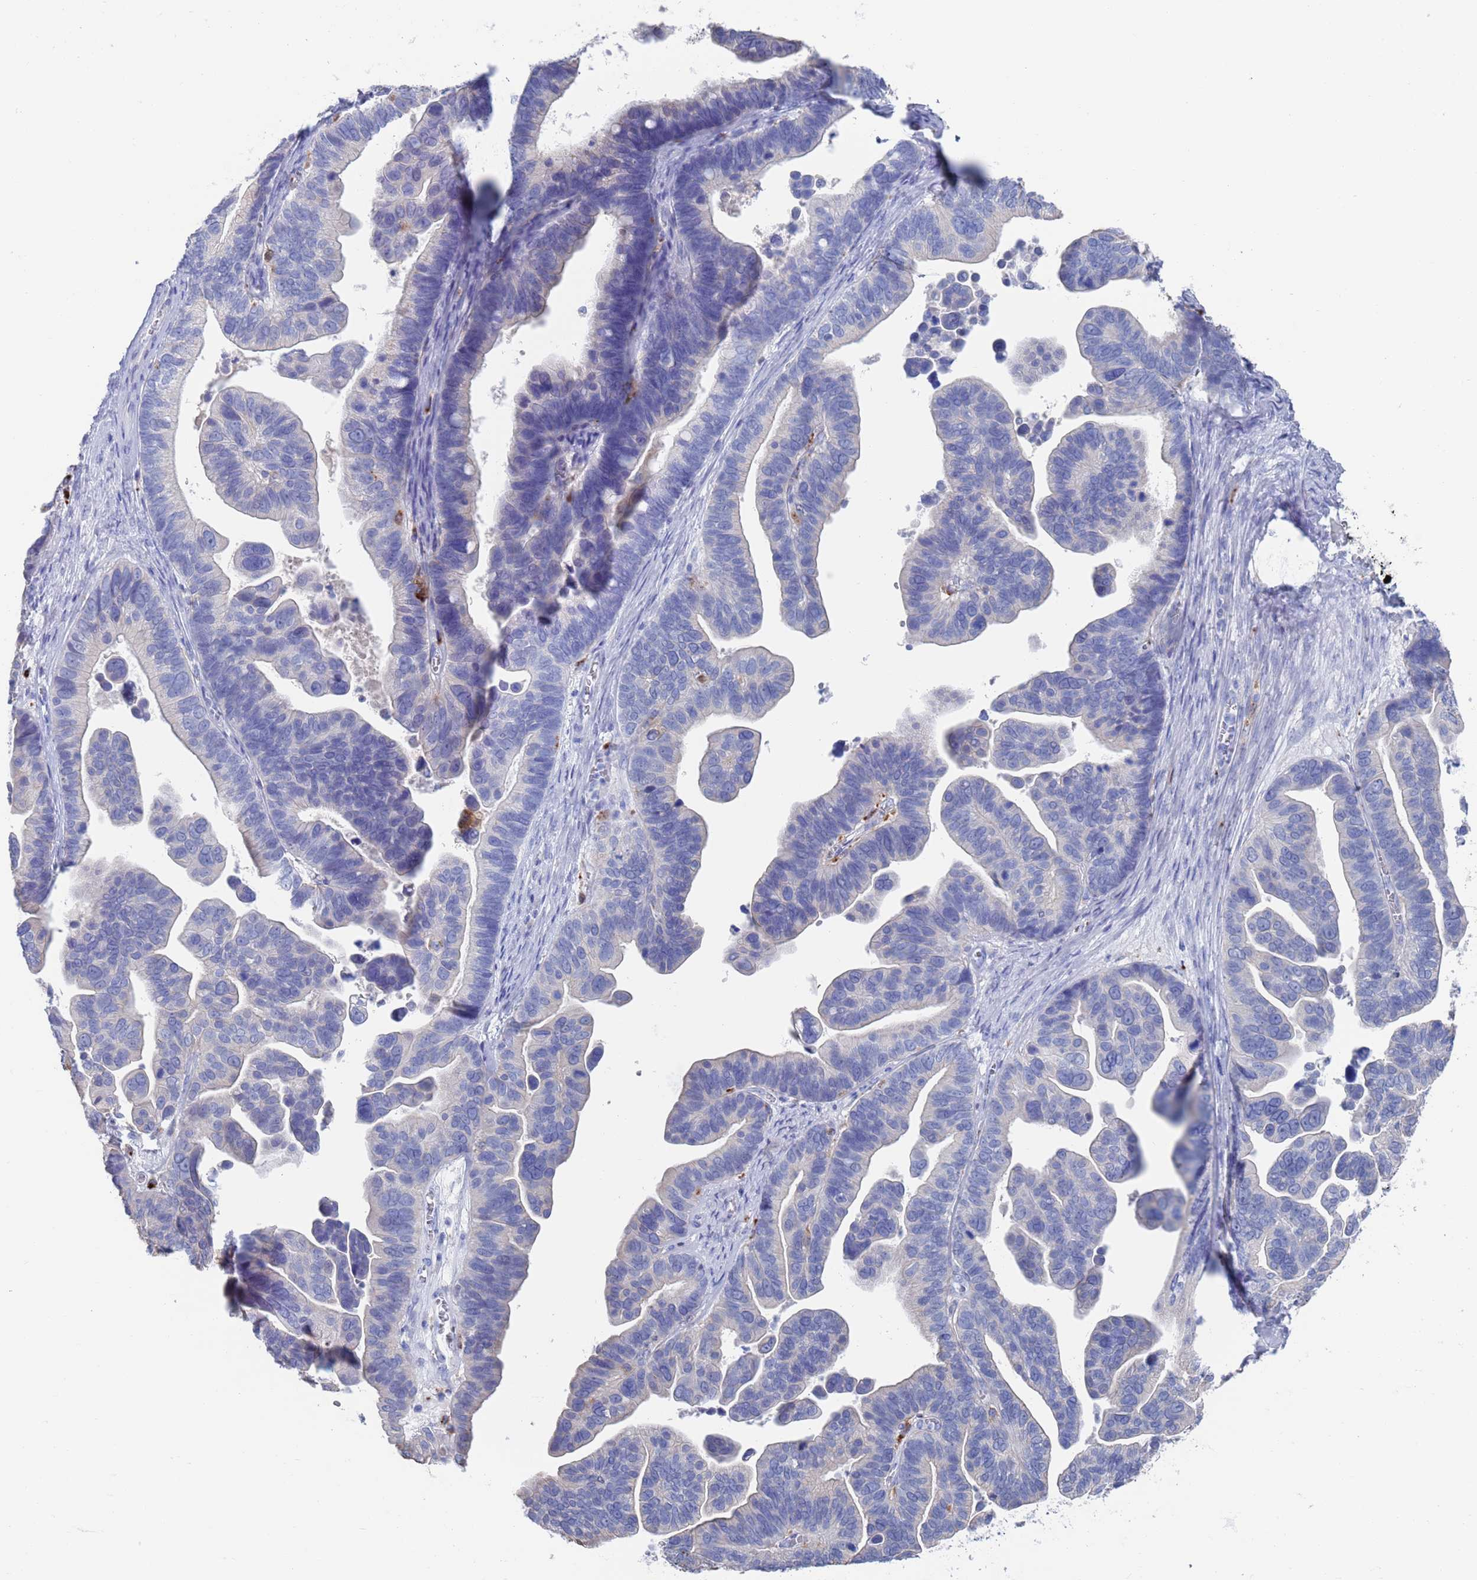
{"staining": {"intensity": "negative", "quantity": "none", "location": "none"}, "tissue": "ovarian cancer", "cell_type": "Tumor cells", "image_type": "cancer", "snomed": [{"axis": "morphology", "description": "Cystadenocarcinoma, serous, NOS"}, {"axis": "topography", "description": "Ovary"}], "caption": "Tumor cells are negative for protein expression in human ovarian cancer (serous cystadenocarcinoma).", "gene": "FUCA1", "patient": {"sex": "female", "age": 56}}